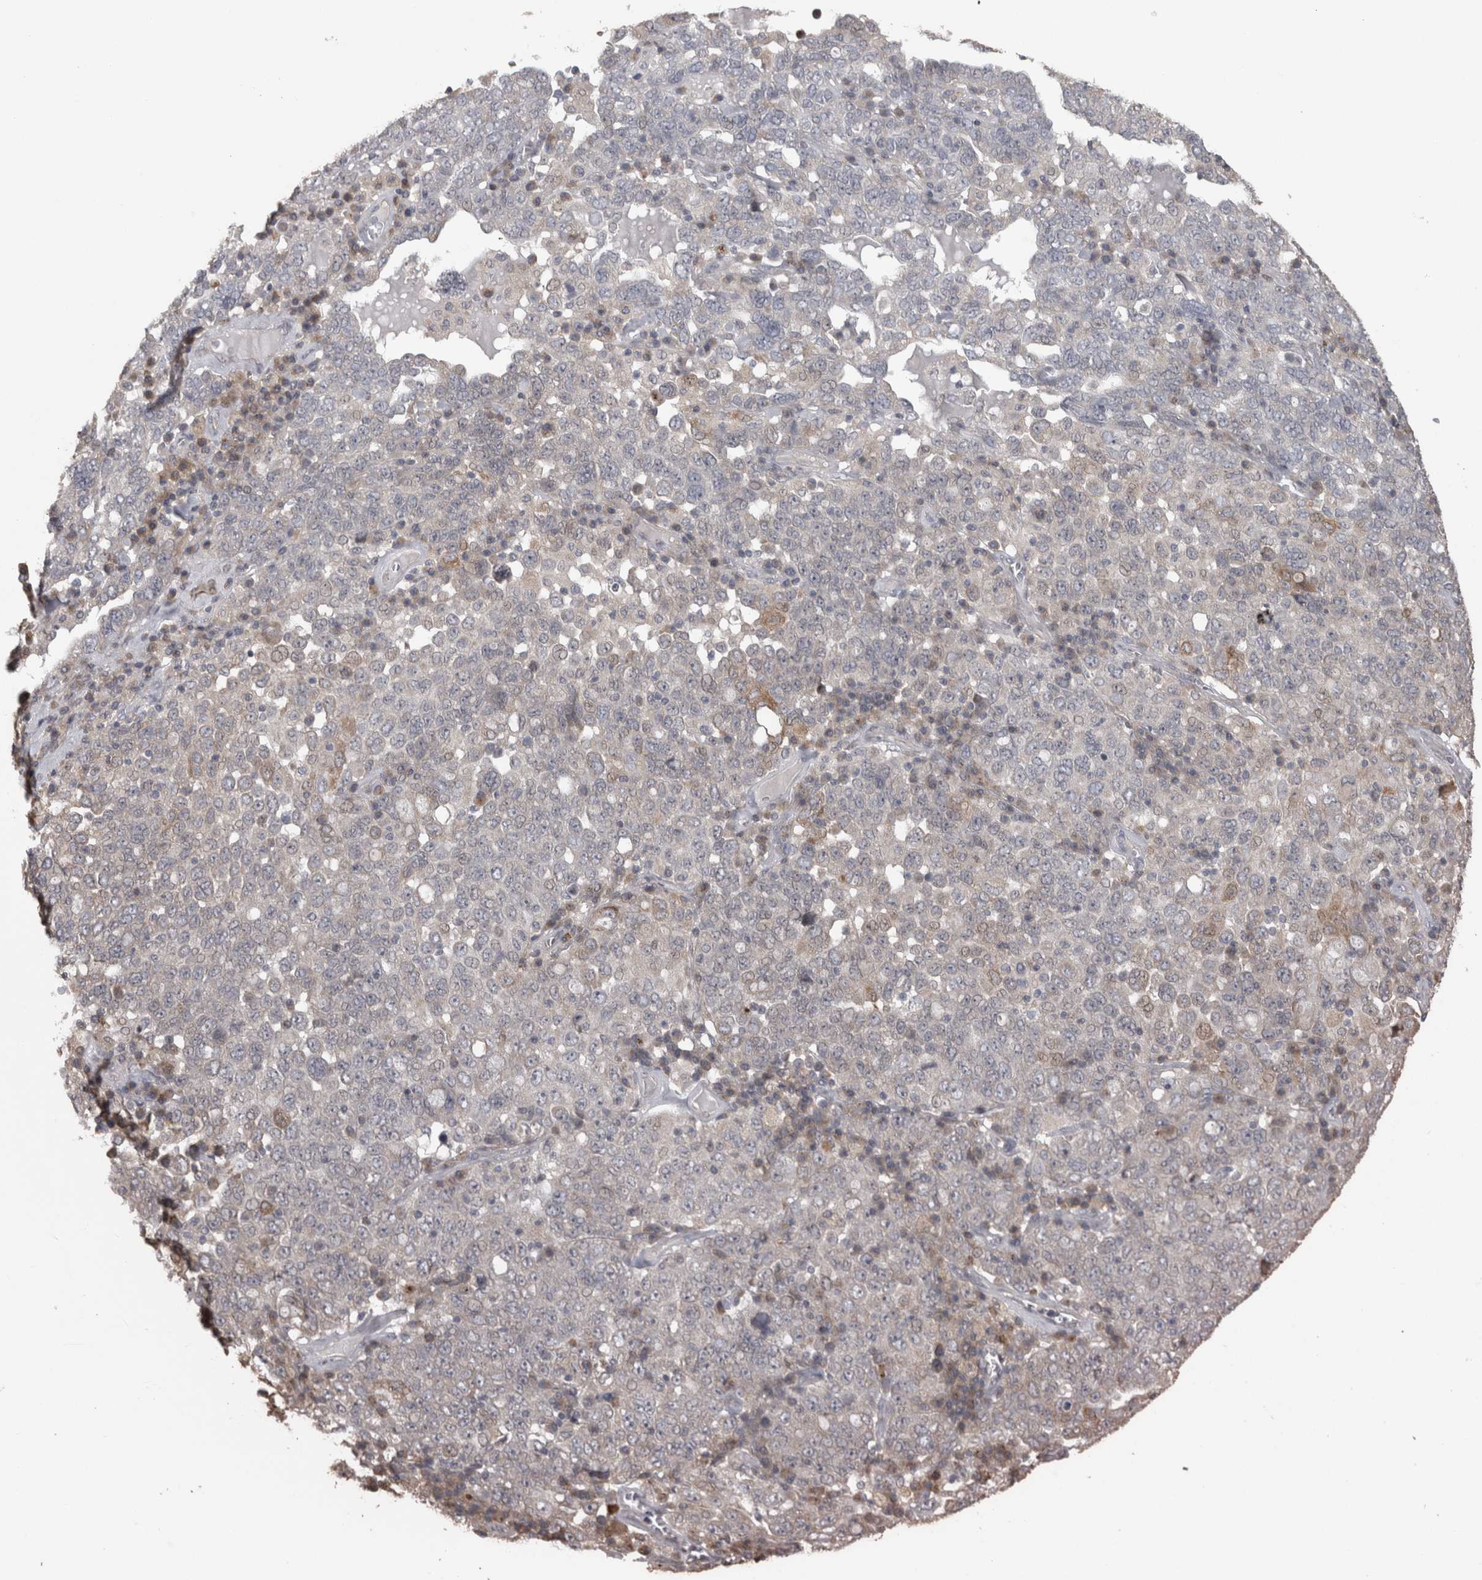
{"staining": {"intensity": "negative", "quantity": "none", "location": "none"}, "tissue": "ovarian cancer", "cell_type": "Tumor cells", "image_type": "cancer", "snomed": [{"axis": "morphology", "description": "Carcinoma, endometroid"}, {"axis": "topography", "description": "Ovary"}], "caption": "DAB (3,3'-diaminobenzidine) immunohistochemical staining of human ovarian cancer reveals no significant positivity in tumor cells.", "gene": "RAB29", "patient": {"sex": "female", "age": 62}}